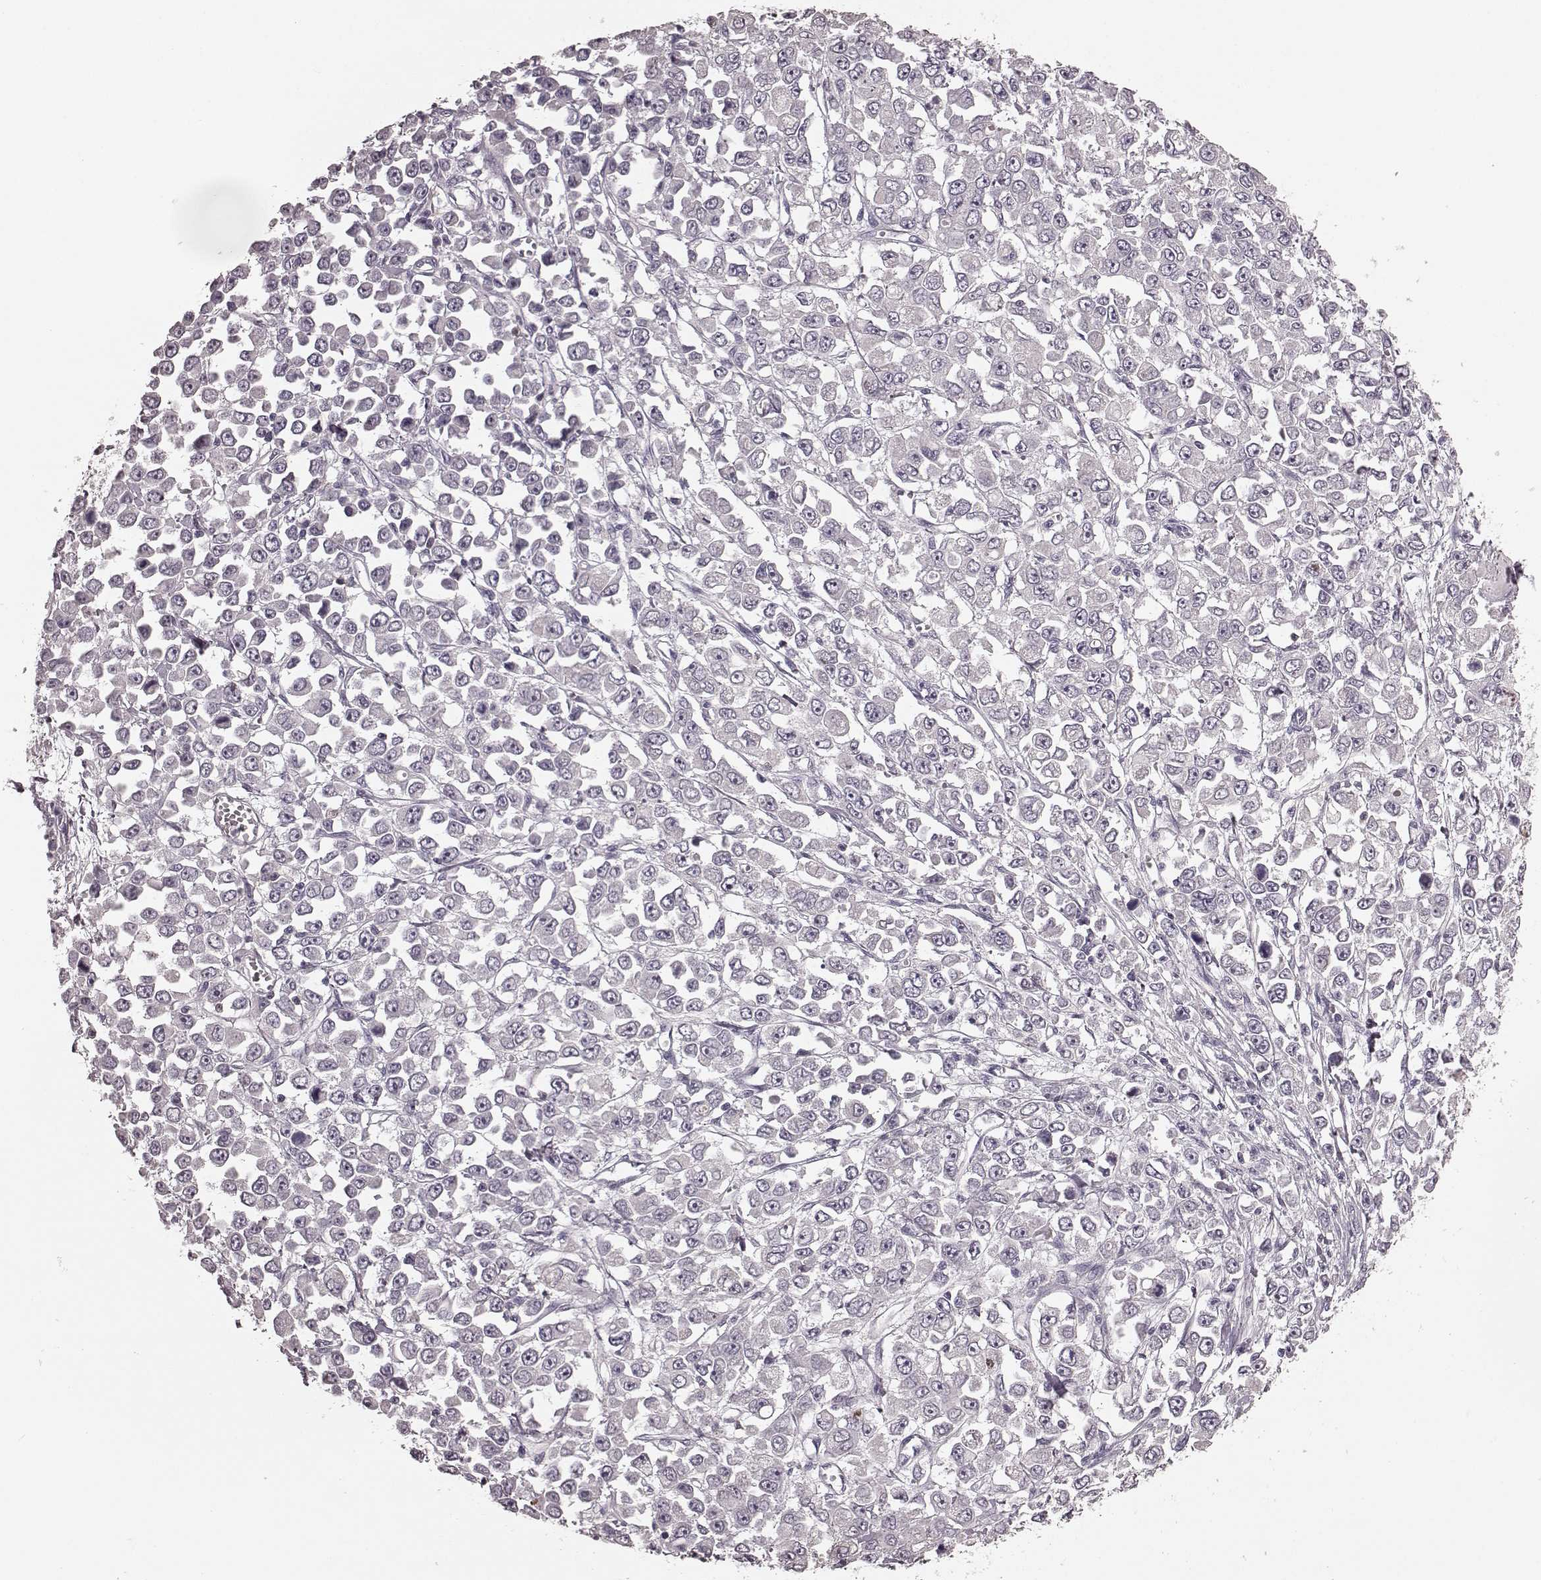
{"staining": {"intensity": "negative", "quantity": "none", "location": "none"}, "tissue": "stomach cancer", "cell_type": "Tumor cells", "image_type": "cancer", "snomed": [{"axis": "morphology", "description": "Adenocarcinoma, NOS"}, {"axis": "topography", "description": "Stomach, upper"}], "caption": "Immunohistochemistry photomicrograph of human stomach cancer (adenocarcinoma) stained for a protein (brown), which reveals no expression in tumor cells.", "gene": "CD28", "patient": {"sex": "male", "age": 70}}